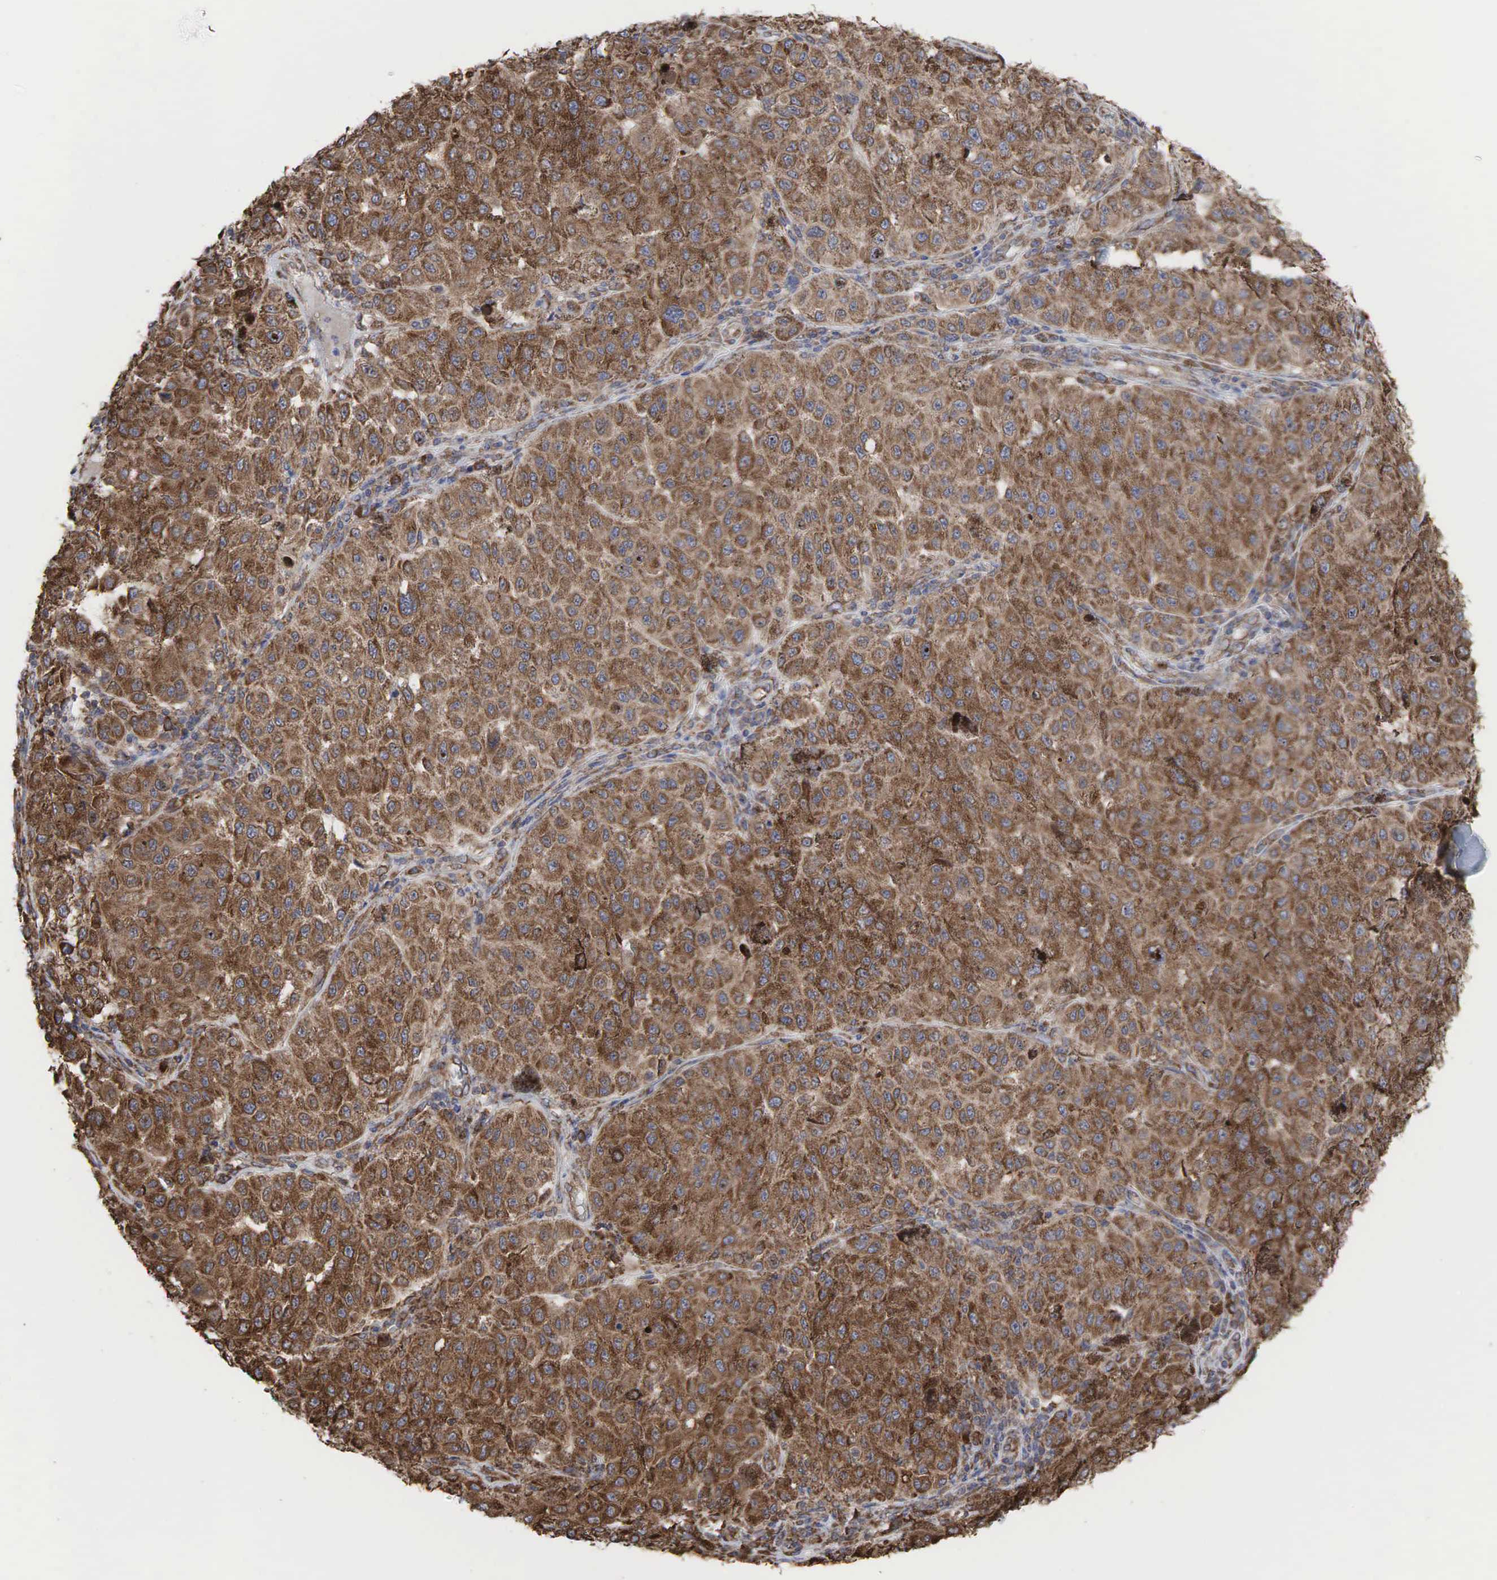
{"staining": {"intensity": "moderate", "quantity": ">75%", "location": "cytoplasmic/membranous"}, "tissue": "melanoma", "cell_type": "Tumor cells", "image_type": "cancer", "snomed": [{"axis": "morphology", "description": "Malignant melanoma, NOS"}, {"axis": "topography", "description": "Skin"}], "caption": "This is a photomicrograph of IHC staining of malignant melanoma, which shows moderate positivity in the cytoplasmic/membranous of tumor cells.", "gene": "PABPC5", "patient": {"sex": "female", "age": 64}}